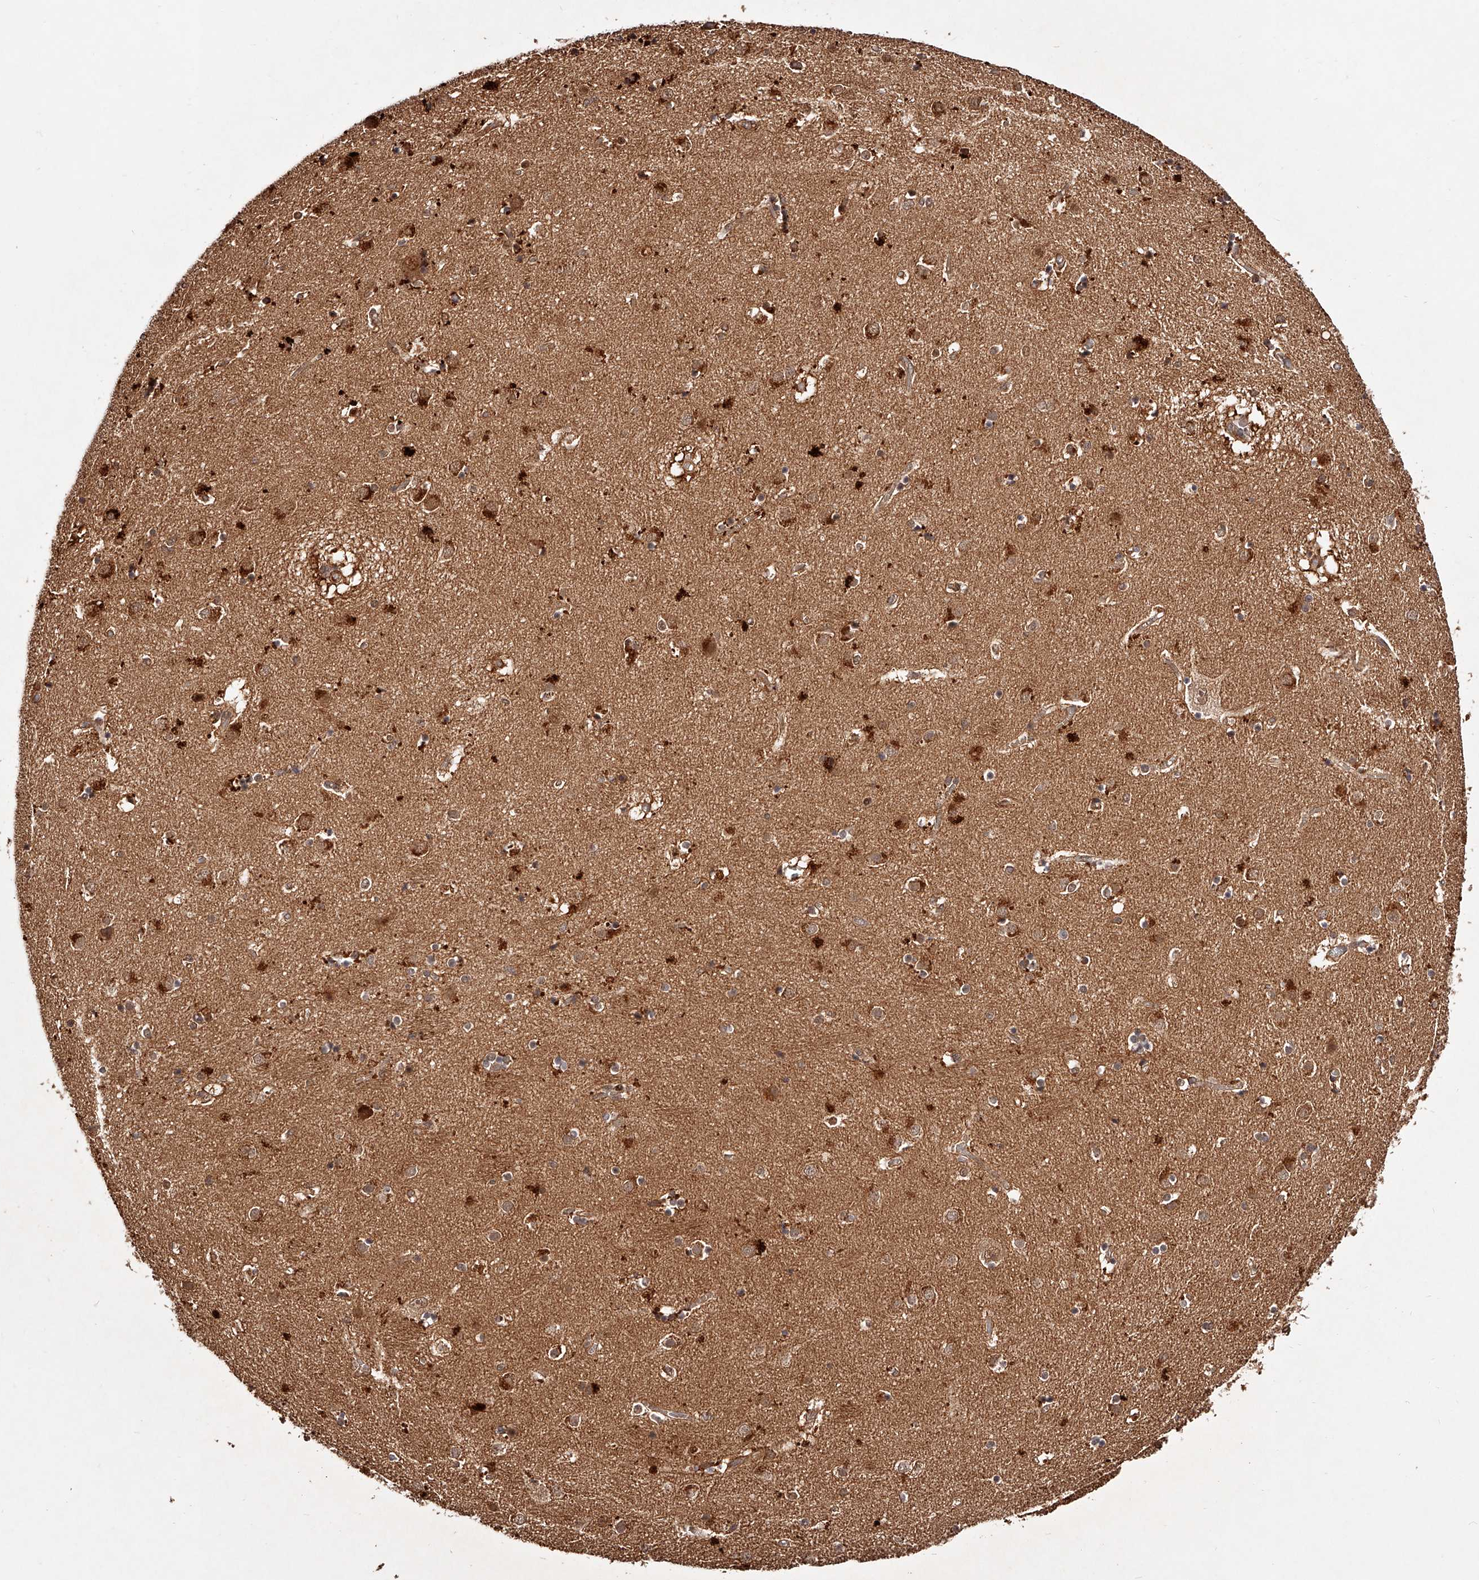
{"staining": {"intensity": "moderate", "quantity": "25%-75%", "location": "cytoplasmic/membranous"}, "tissue": "caudate", "cell_type": "Glial cells", "image_type": "normal", "snomed": [{"axis": "morphology", "description": "Normal tissue, NOS"}, {"axis": "topography", "description": "Lateral ventricle wall"}], "caption": "Immunohistochemistry (IHC) histopathology image of normal caudate: caudate stained using immunohistochemistry reveals medium levels of moderate protein expression localized specifically in the cytoplasmic/membranous of glial cells, appearing as a cytoplasmic/membranous brown color.", "gene": "CUL7", "patient": {"sex": "male", "age": 70}}